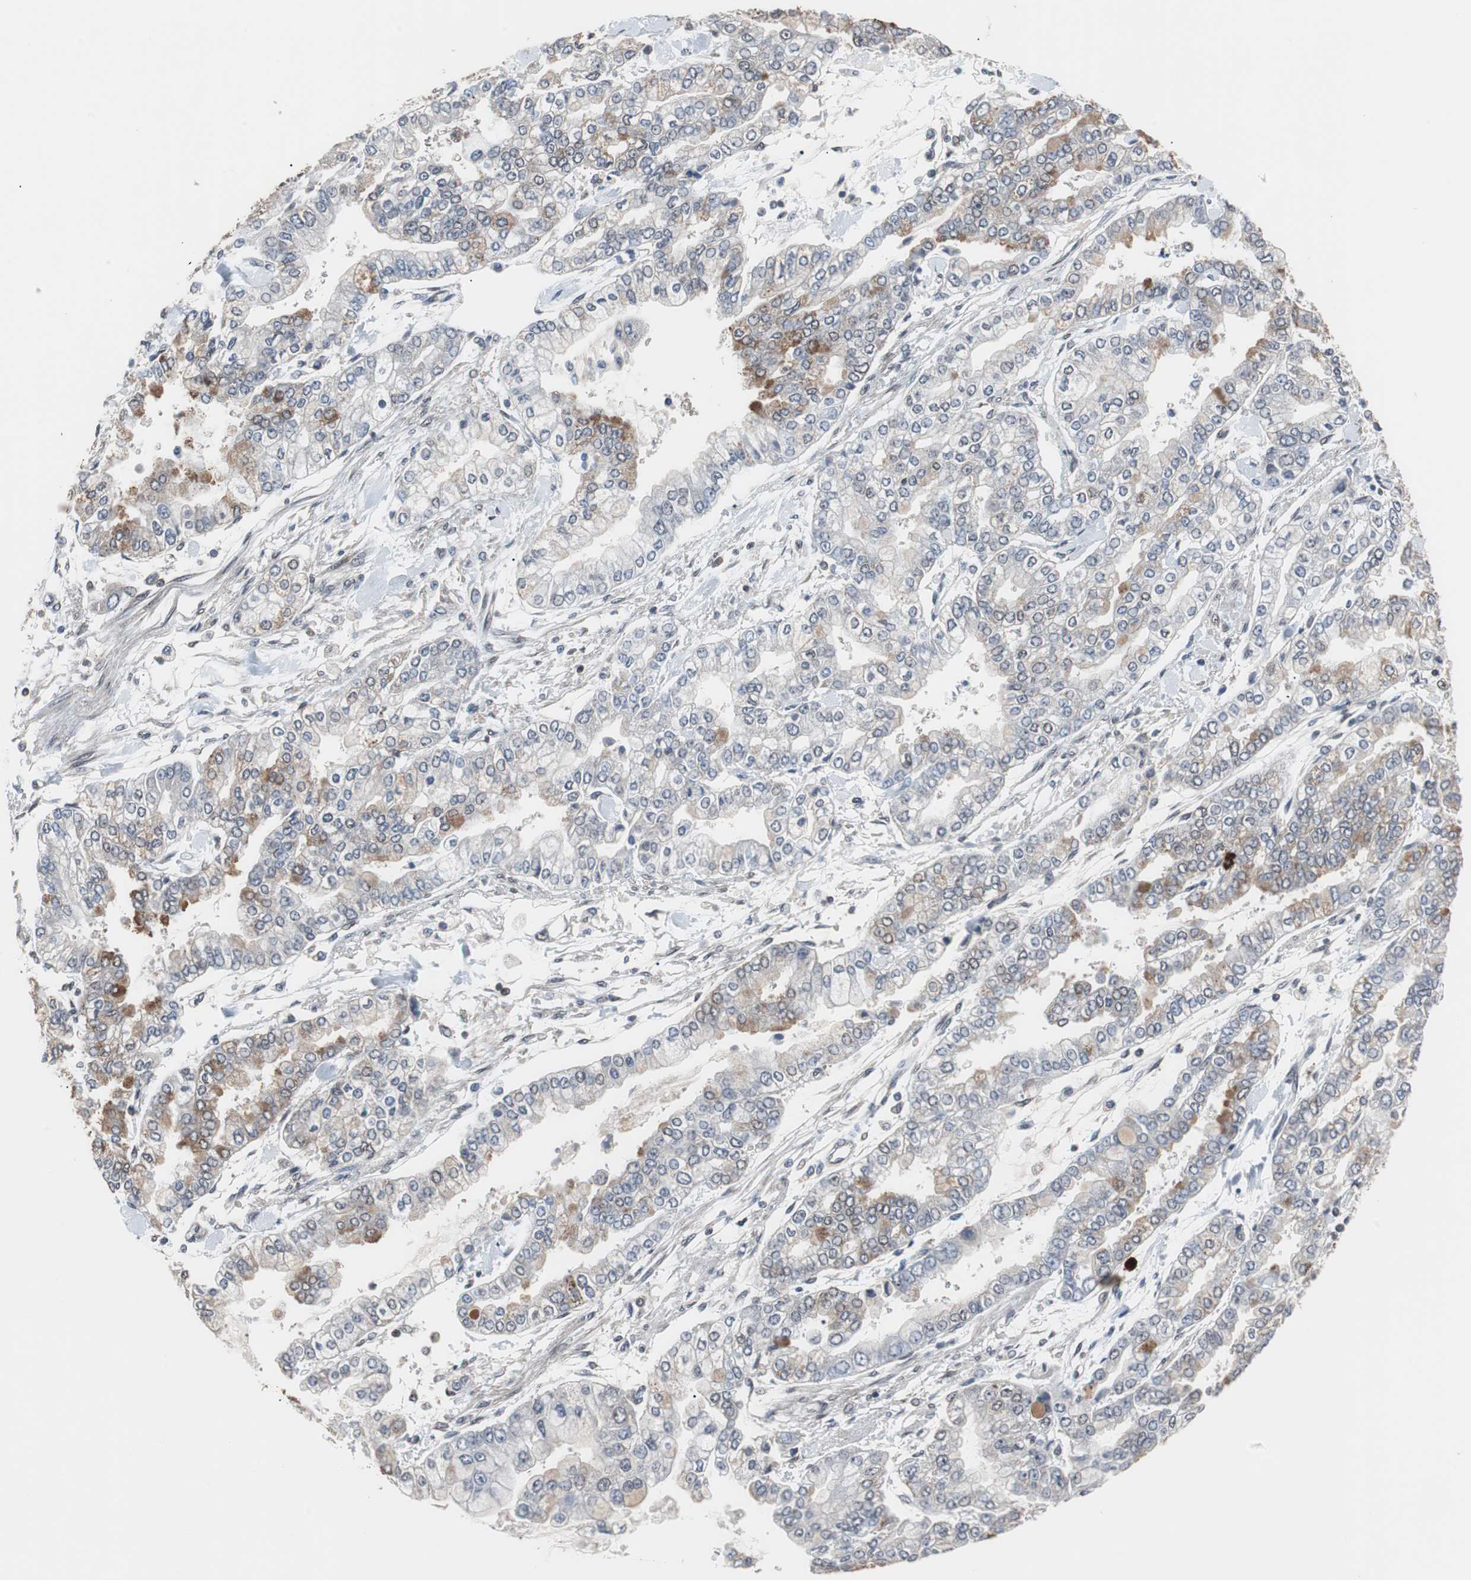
{"staining": {"intensity": "moderate", "quantity": "<25%", "location": "cytoplasmic/membranous"}, "tissue": "stomach cancer", "cell_type": "Tumor cells", "image_type": "cancer", "snomed": [{"axis": "morphology", "description": "Normal tissue, NOS"}, {"axis": "morphology", "description": "Adenocarcinoma, NOS"}, {"axis": "topography", "description": "Stomach, upper"}, {"axis": "topography", "description": "Stomach"}], "caption": "Protein positivity by immunohistochemistry (IHC) demonstrates moderate cytoplasmic/membranous expression in approximately <25% of tumor cells in stomach cancer. (DAB IHC, brown staining for protein, blue staining for nuclei).", "gene": "ZHX2", "patient": {"sex": "male", "age": 76}}